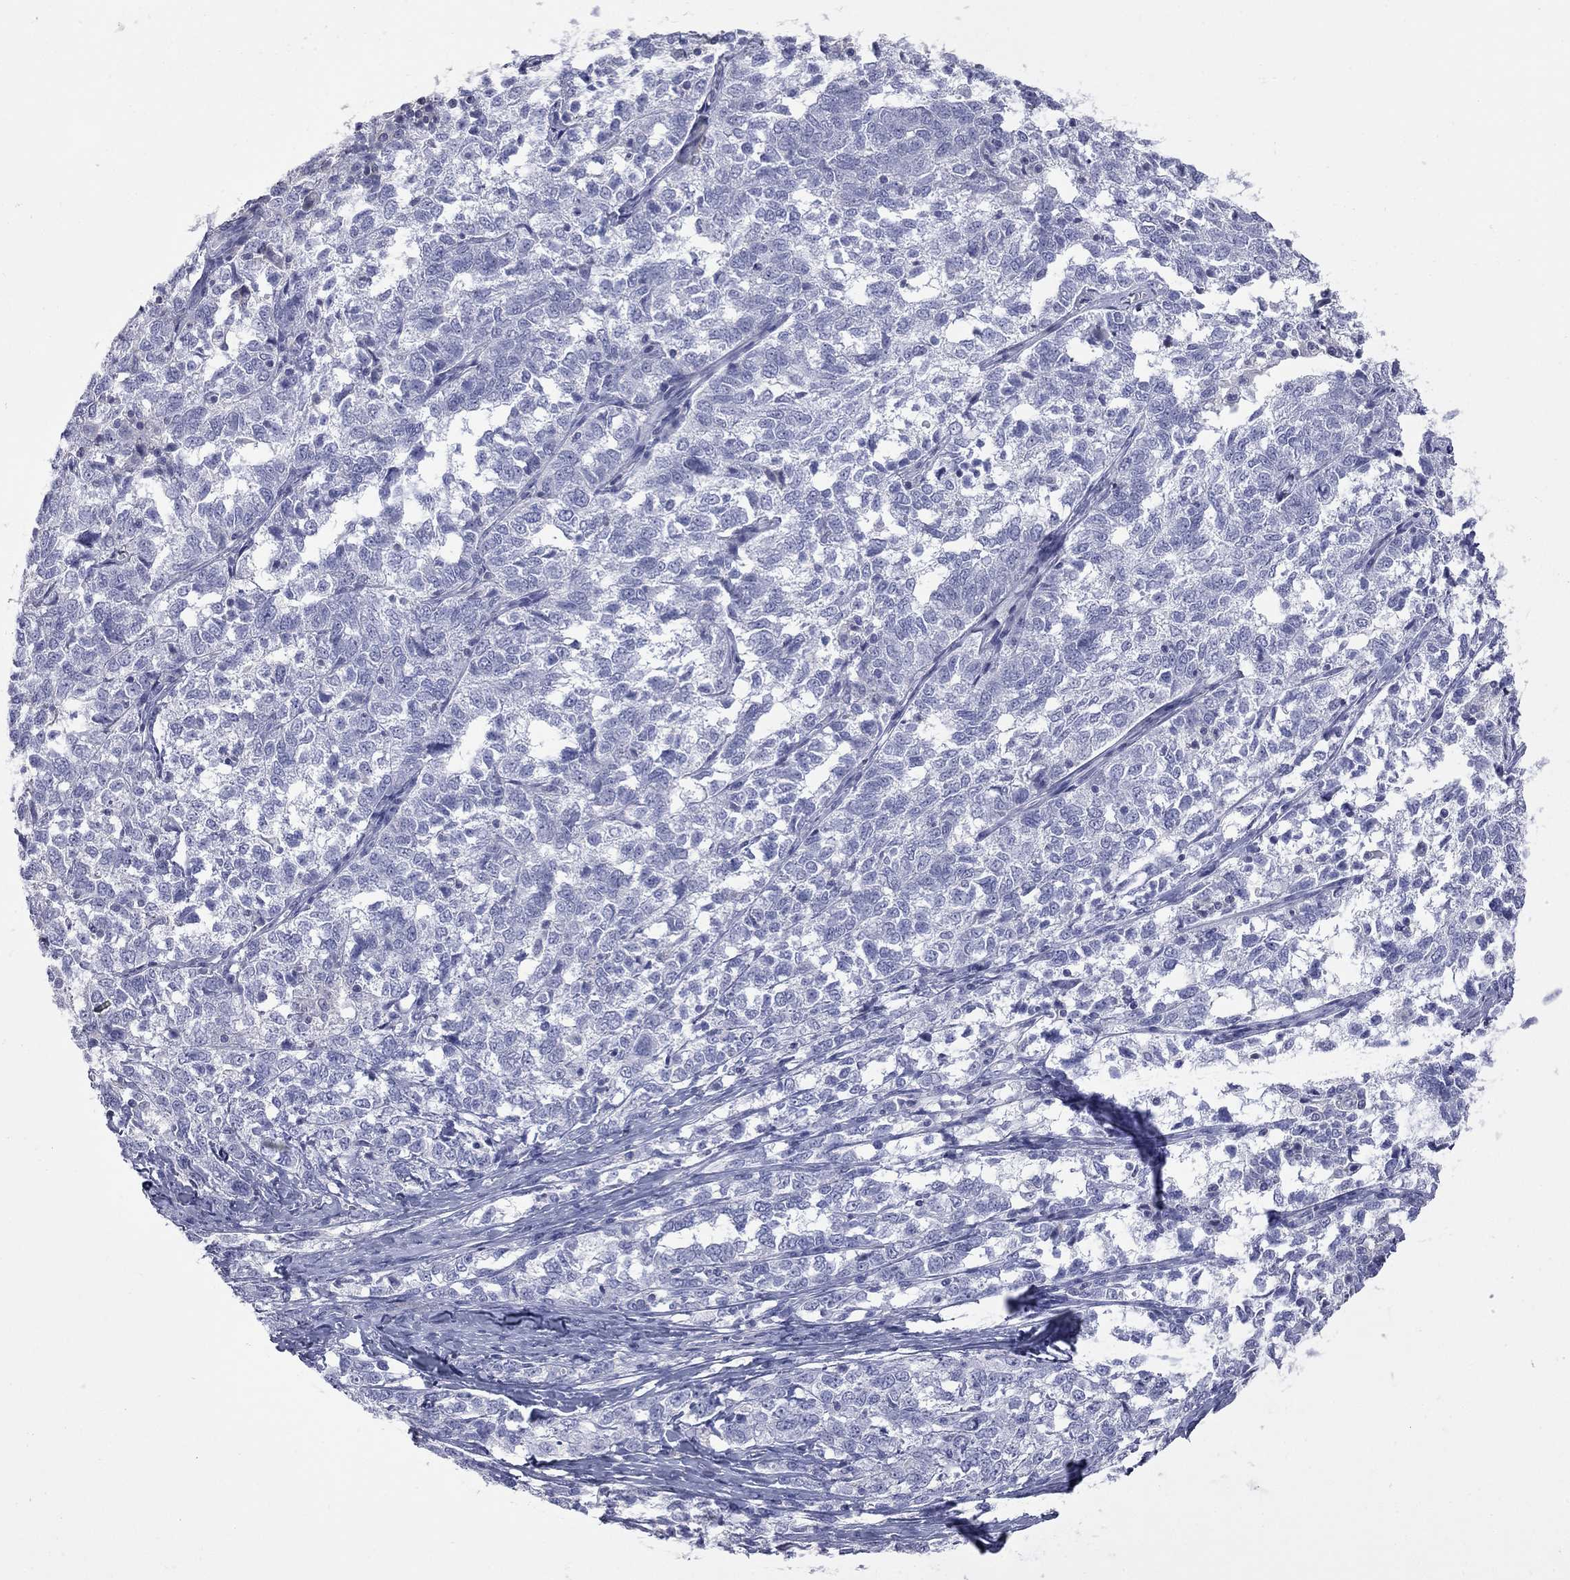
{"staining": {"intensity": "negative", "quantity": "none", "location": "none"}, "tissue": "ovarian cancer", "cell_type": "Tumor cells", "image_type": "cancer", "snomed": [{"axis": "morphology", "description": "Cystadenocarcinoma, serous, NOS"}, {"axis": "topography", "description": "Ovary"}], "caption": "A micrograph of human ovarian serous cystadenocarcinoma is negative for staining in tumor cells. Brightfield microscopy of immunohistochemistry (IHC) stained with DAB (brown) and hematoxylin (blue), captured at high magnification.", "gene": "ACTL7B", "patient": {"sex": "female", "age": 71}}